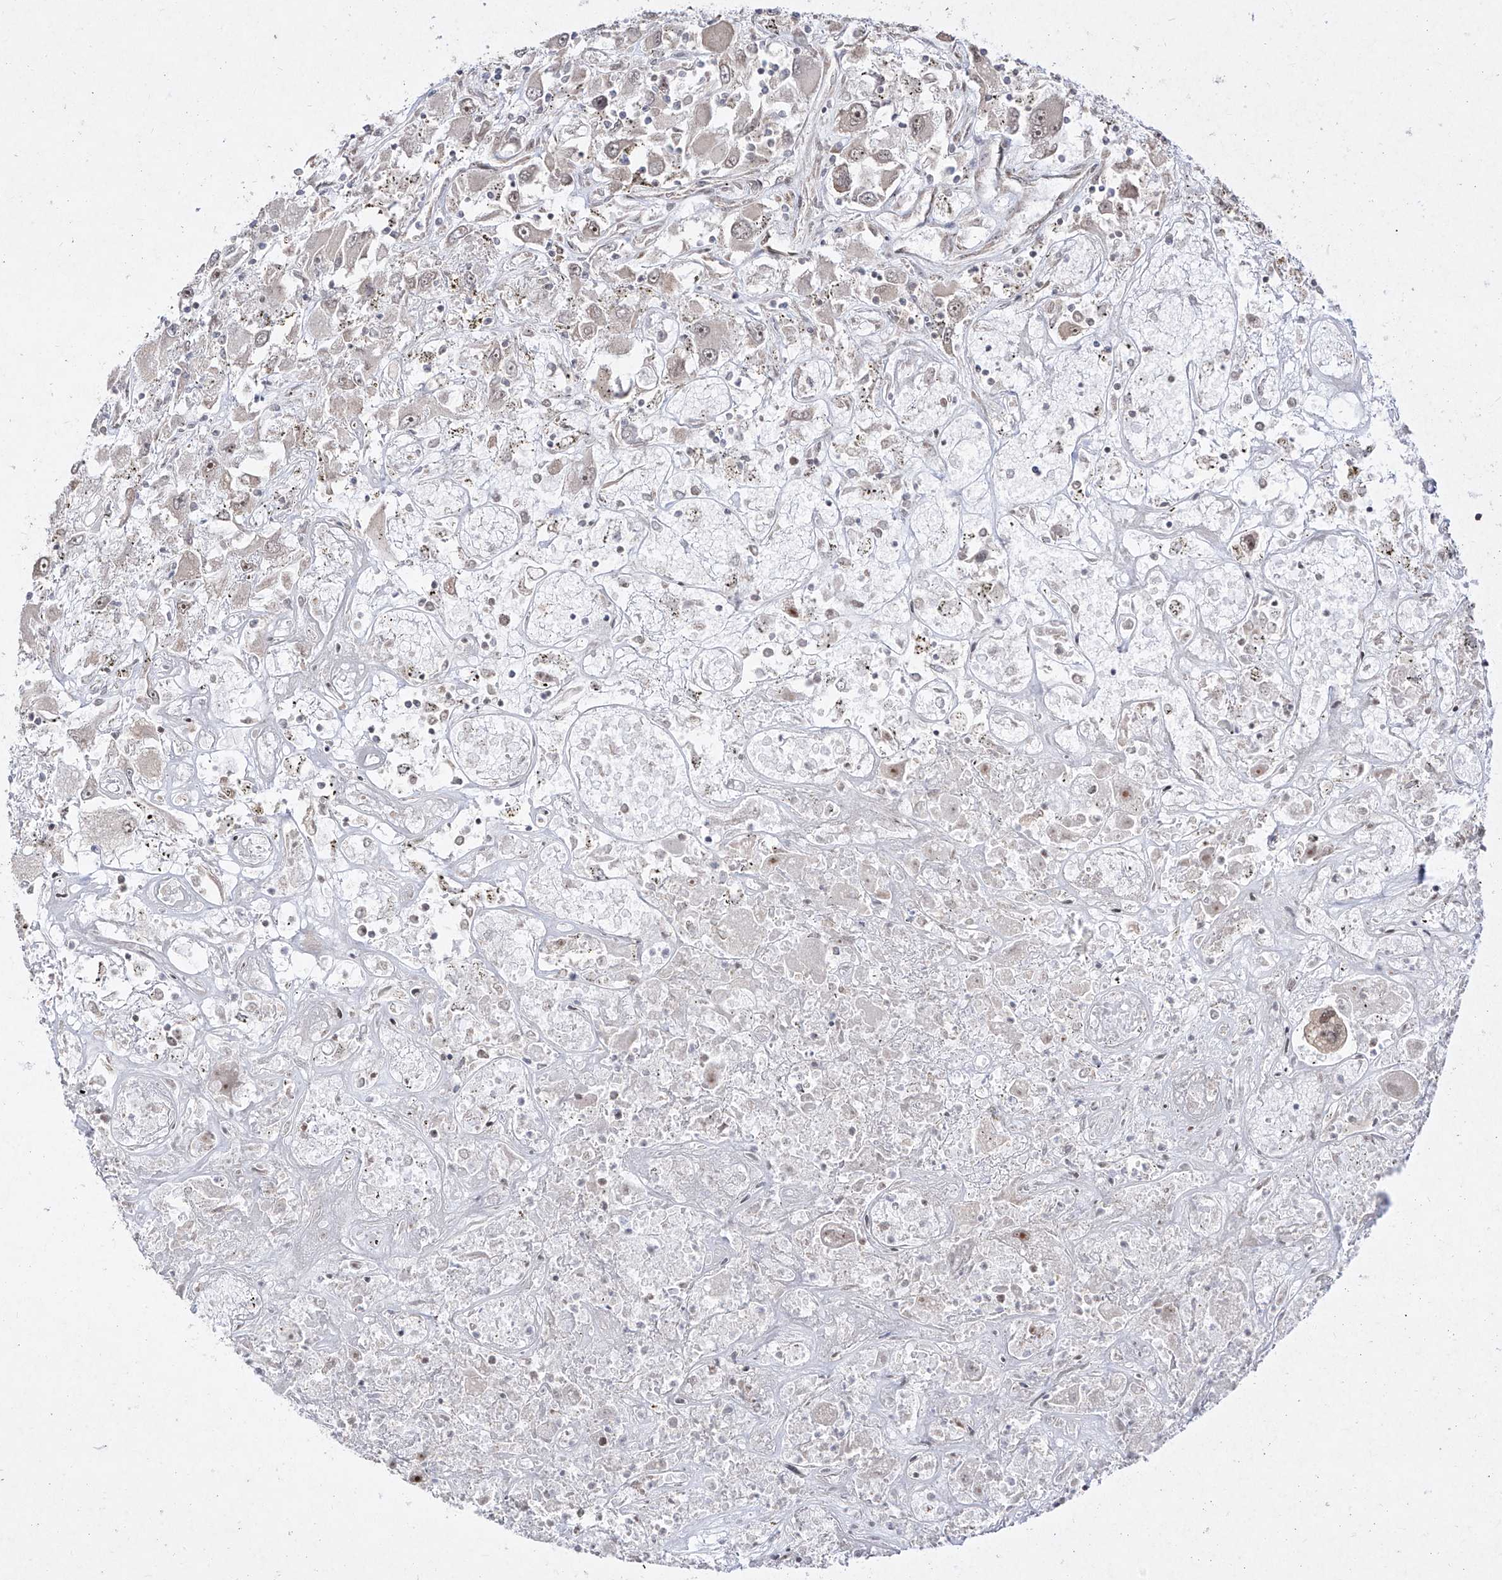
{"staining": {"intensity": "negative", "quantity": "none", "location": "none"}, "tissue": "renal cancer", "cell_type": "Tumor cells", "image_type": "cancer", "snomed": [{"axis": "morphology", "description": "Adenocarcinoma, NOS"}, {"axis": "topography", "description": "Kidney"}], "caption": "Protein analysis of renal cancer displays no significant expression in tumor cells.", "gene": "SNRNP27", "patient": {"sex": "female", "age": 52}}